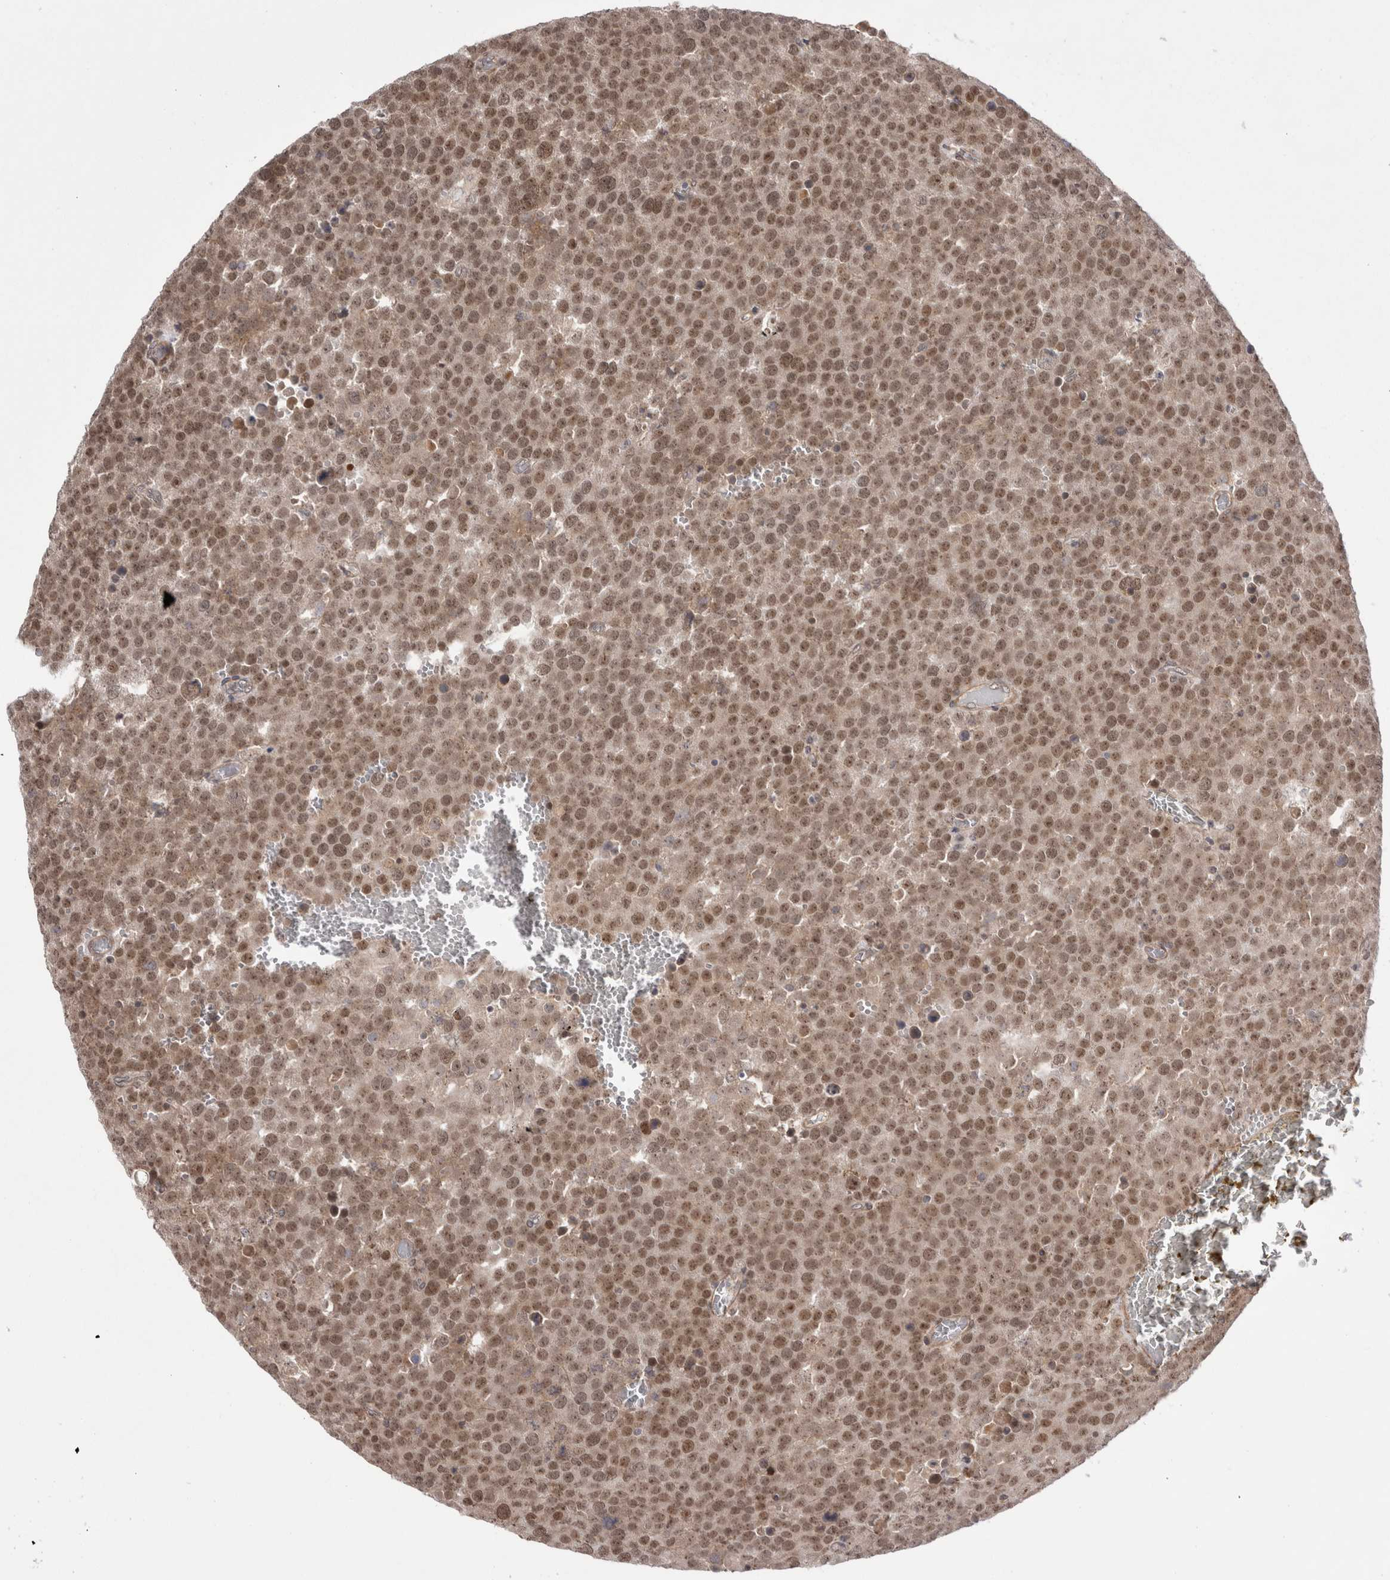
{"staining": {"intensity": "moderate", "quantity": ">75%", "location": "nuclear"}, "tissue": "testis cancer", "cell_type": "Tumor cells", "image_type": "cancer", "snomed": [{"axis": "morphology", "description": "Seminoma, NOS"}, {"axis": "topography", "description": "Testis"}], "caption": "IHC of human testis cancer displays medium levels of moderate nuclear expression in about >75% of tumor cells. IHC stains the protein in brown and the nuclei are stained blue.", "gene": "EXOSC4", "patient": {"sex": "male", "age": 71}}